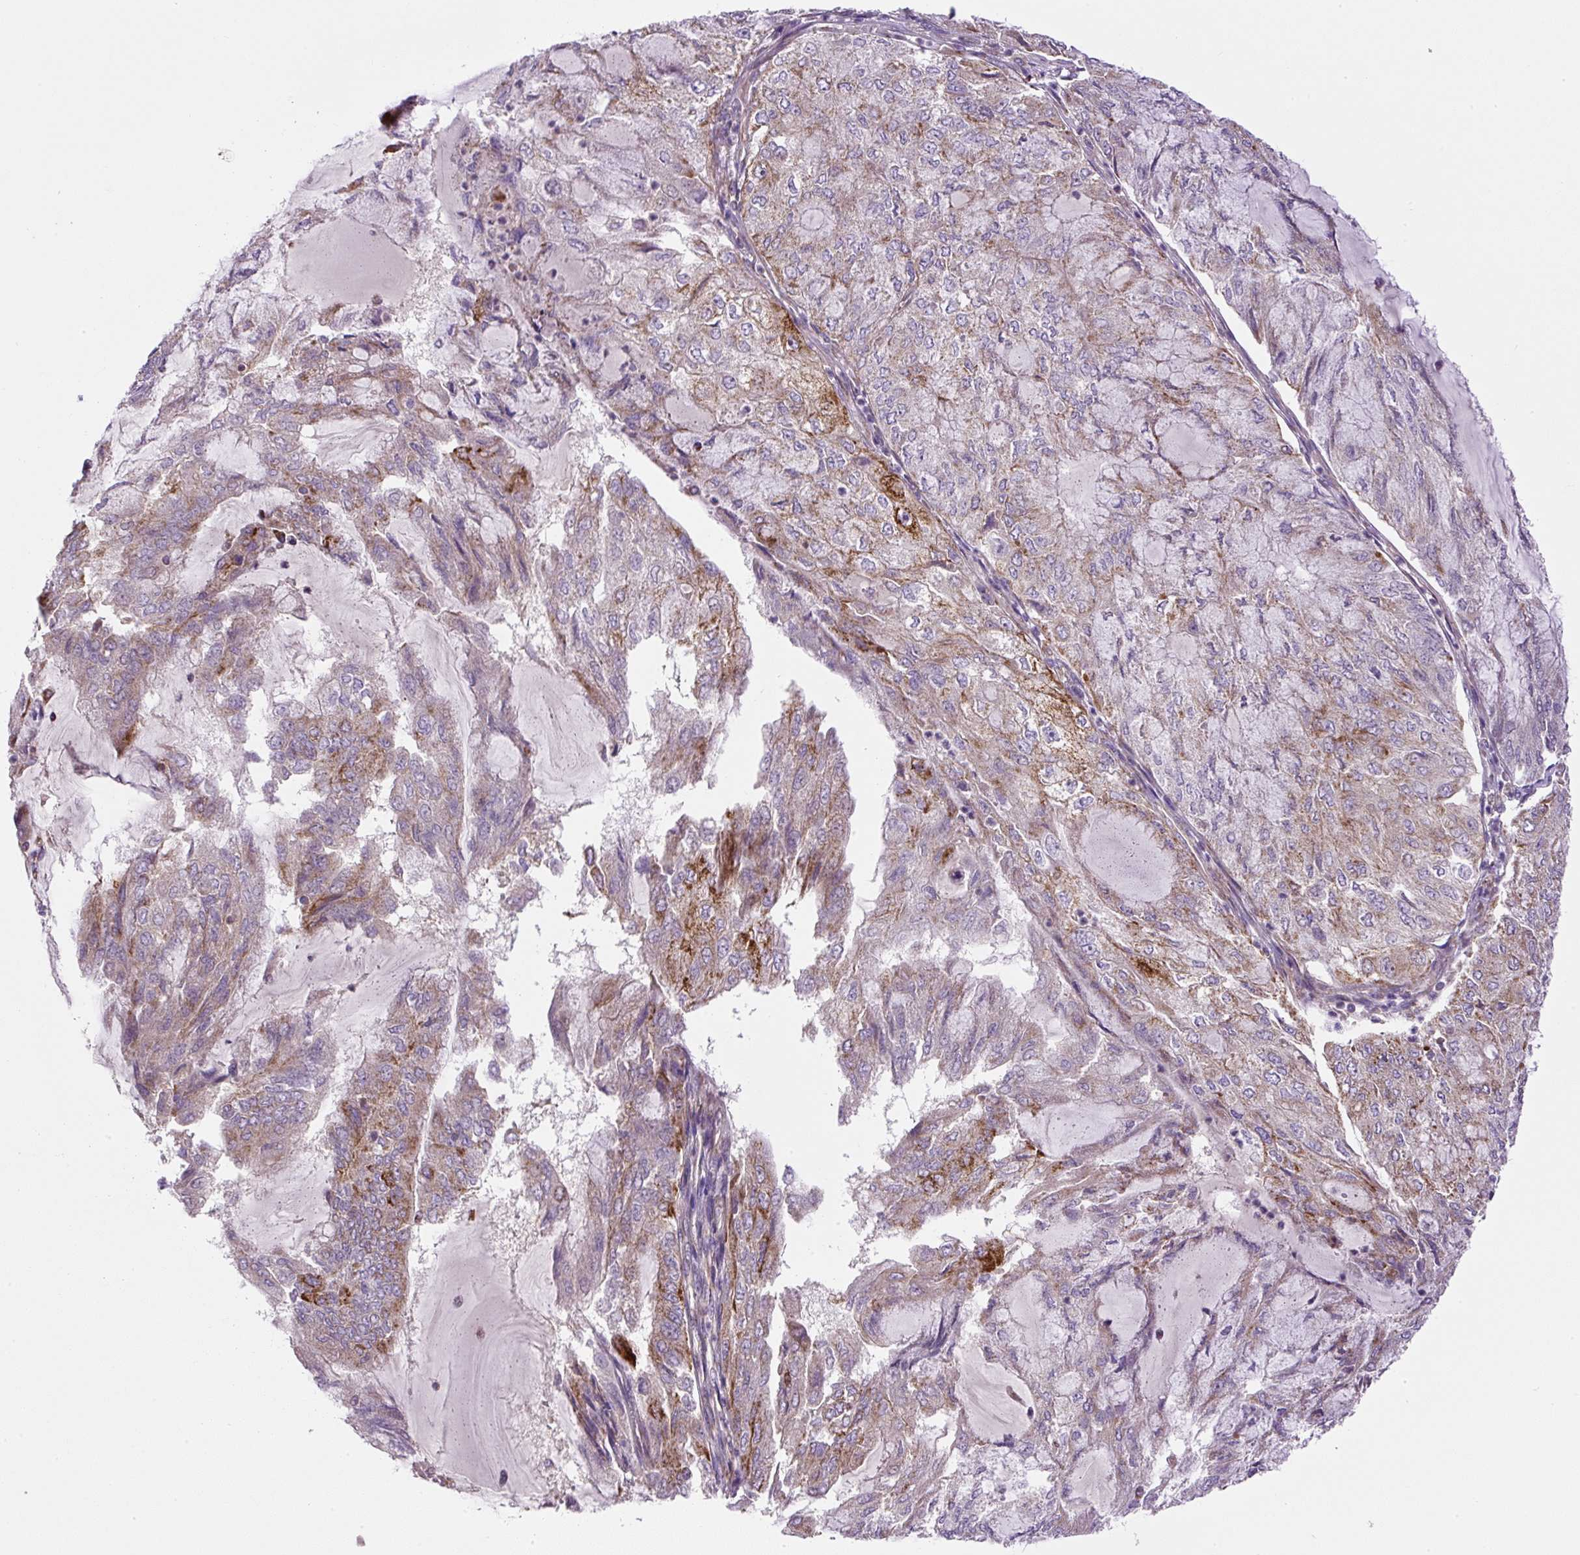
{"staining": {"intensity": "moderate", "quantity": "25%-75%", "location": "cytoplasmic/membranous"}, "tissue": "endometrial cancer", "cell_type": "Tumor cells", "image_type": "cancer", "snomed": [{"axis": "morphology", "description": "Adenocarcinoma, NOS"}, {"axis": "topography", "description": "Endometrium"}], "caption": "Moderate cytoplasmic/membranous staining is identified in approximately 25%-75% of tumor cells in adenocarcinoma (endometrial).", "gene": "ZNF547", "patient": {"sex": "female", "age": 81}}